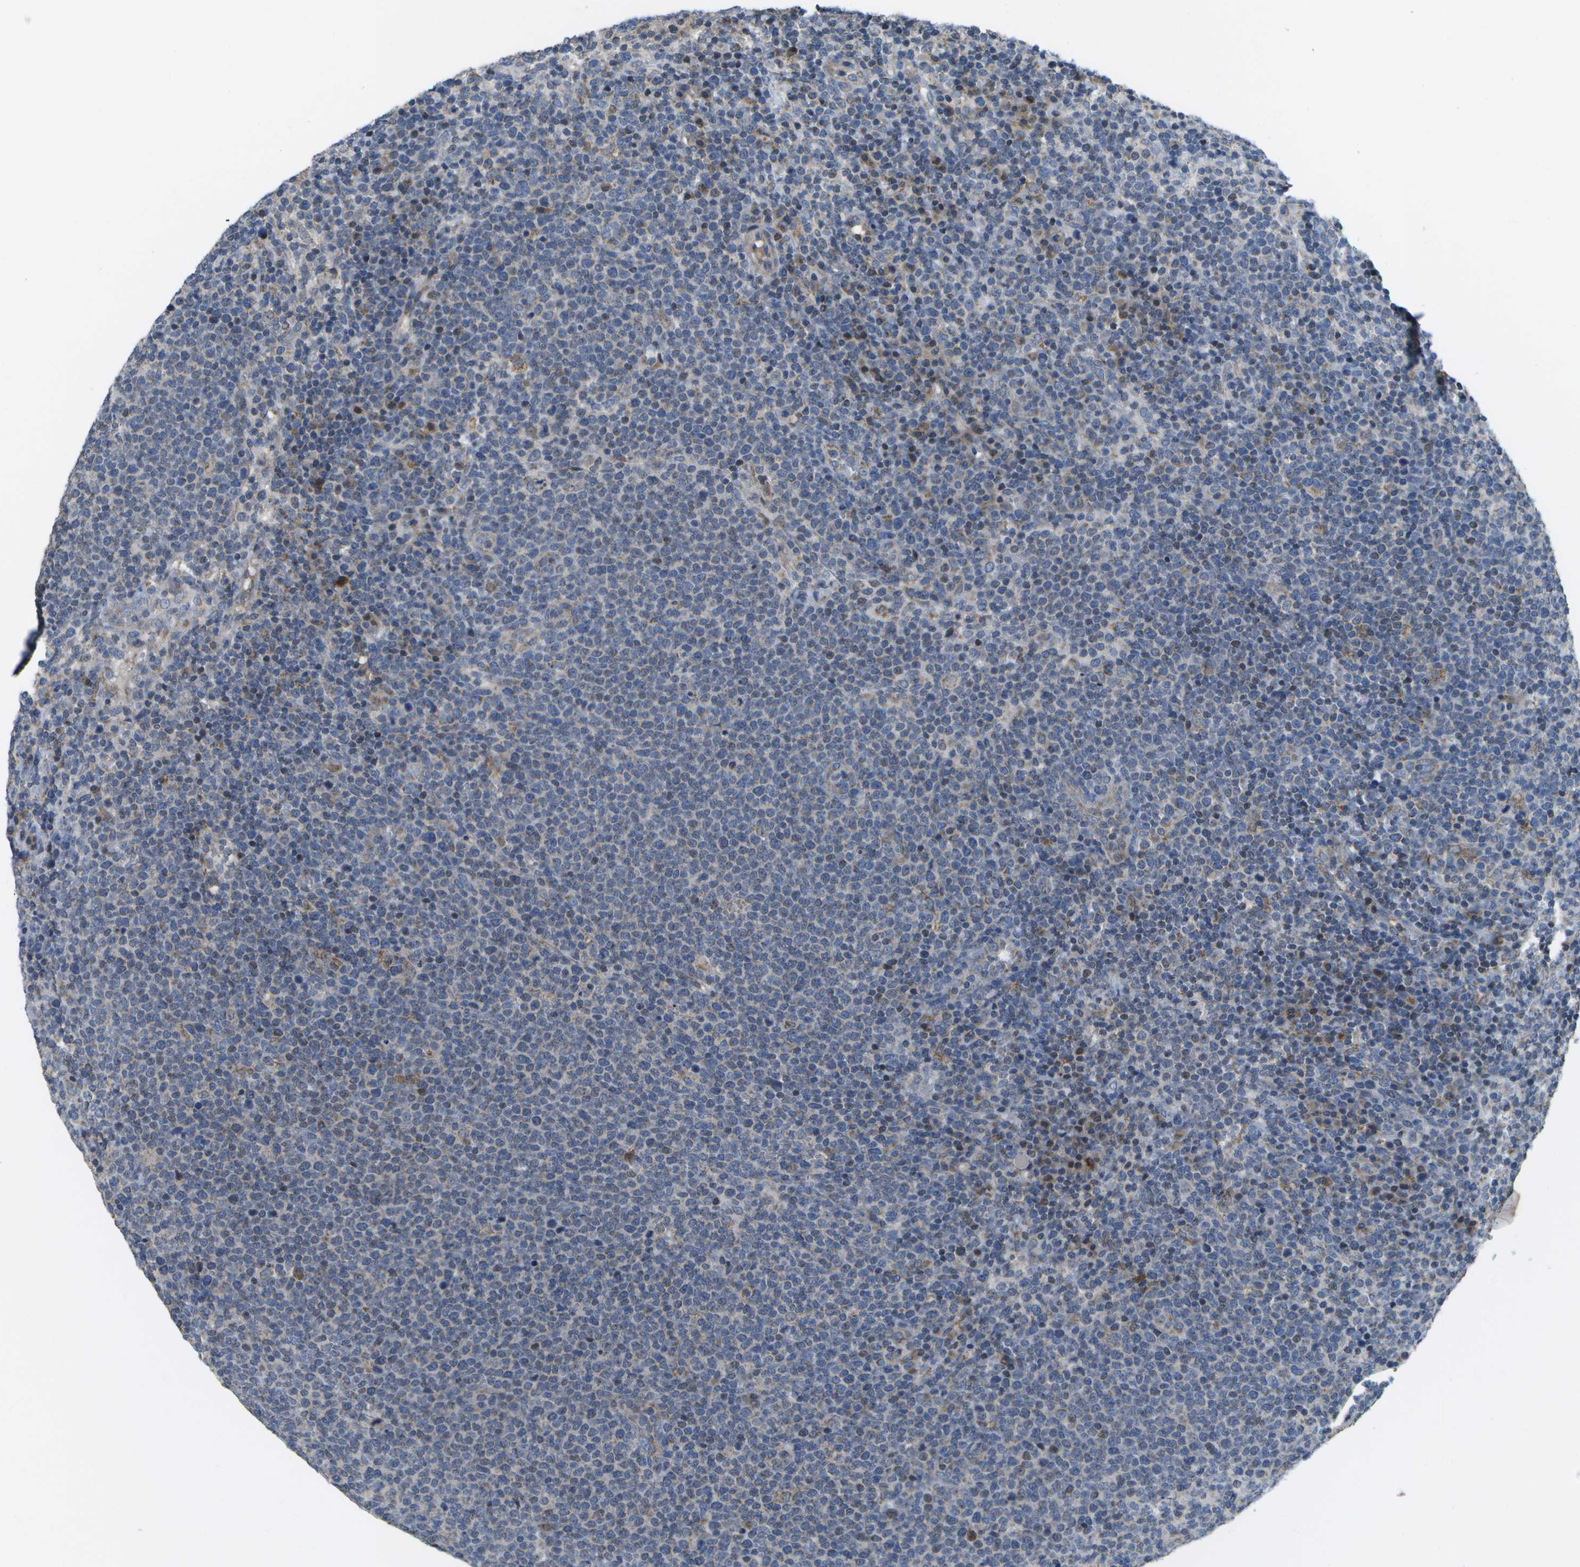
{"staining": {"intensity": "negative", "quantity": "none", "location": "none"}, "tissue": "lymphoma", "cell_type": "Tumor cells", "image_type": "cancer", "snomed": [{"axis": "morphology", "description": "Malignant lymphoma, non-Hodgkin's type, High grade"}, {"axis": "topography", "description": "Lymph node"}], "caption": "High-grade malignant lymphoma, non-Hodgkin's type was stained to show a protein in brown. There is no significant expression in tumor cells.", "gene": "HADHA", "patient": {"sex": "male", "age": 61}}